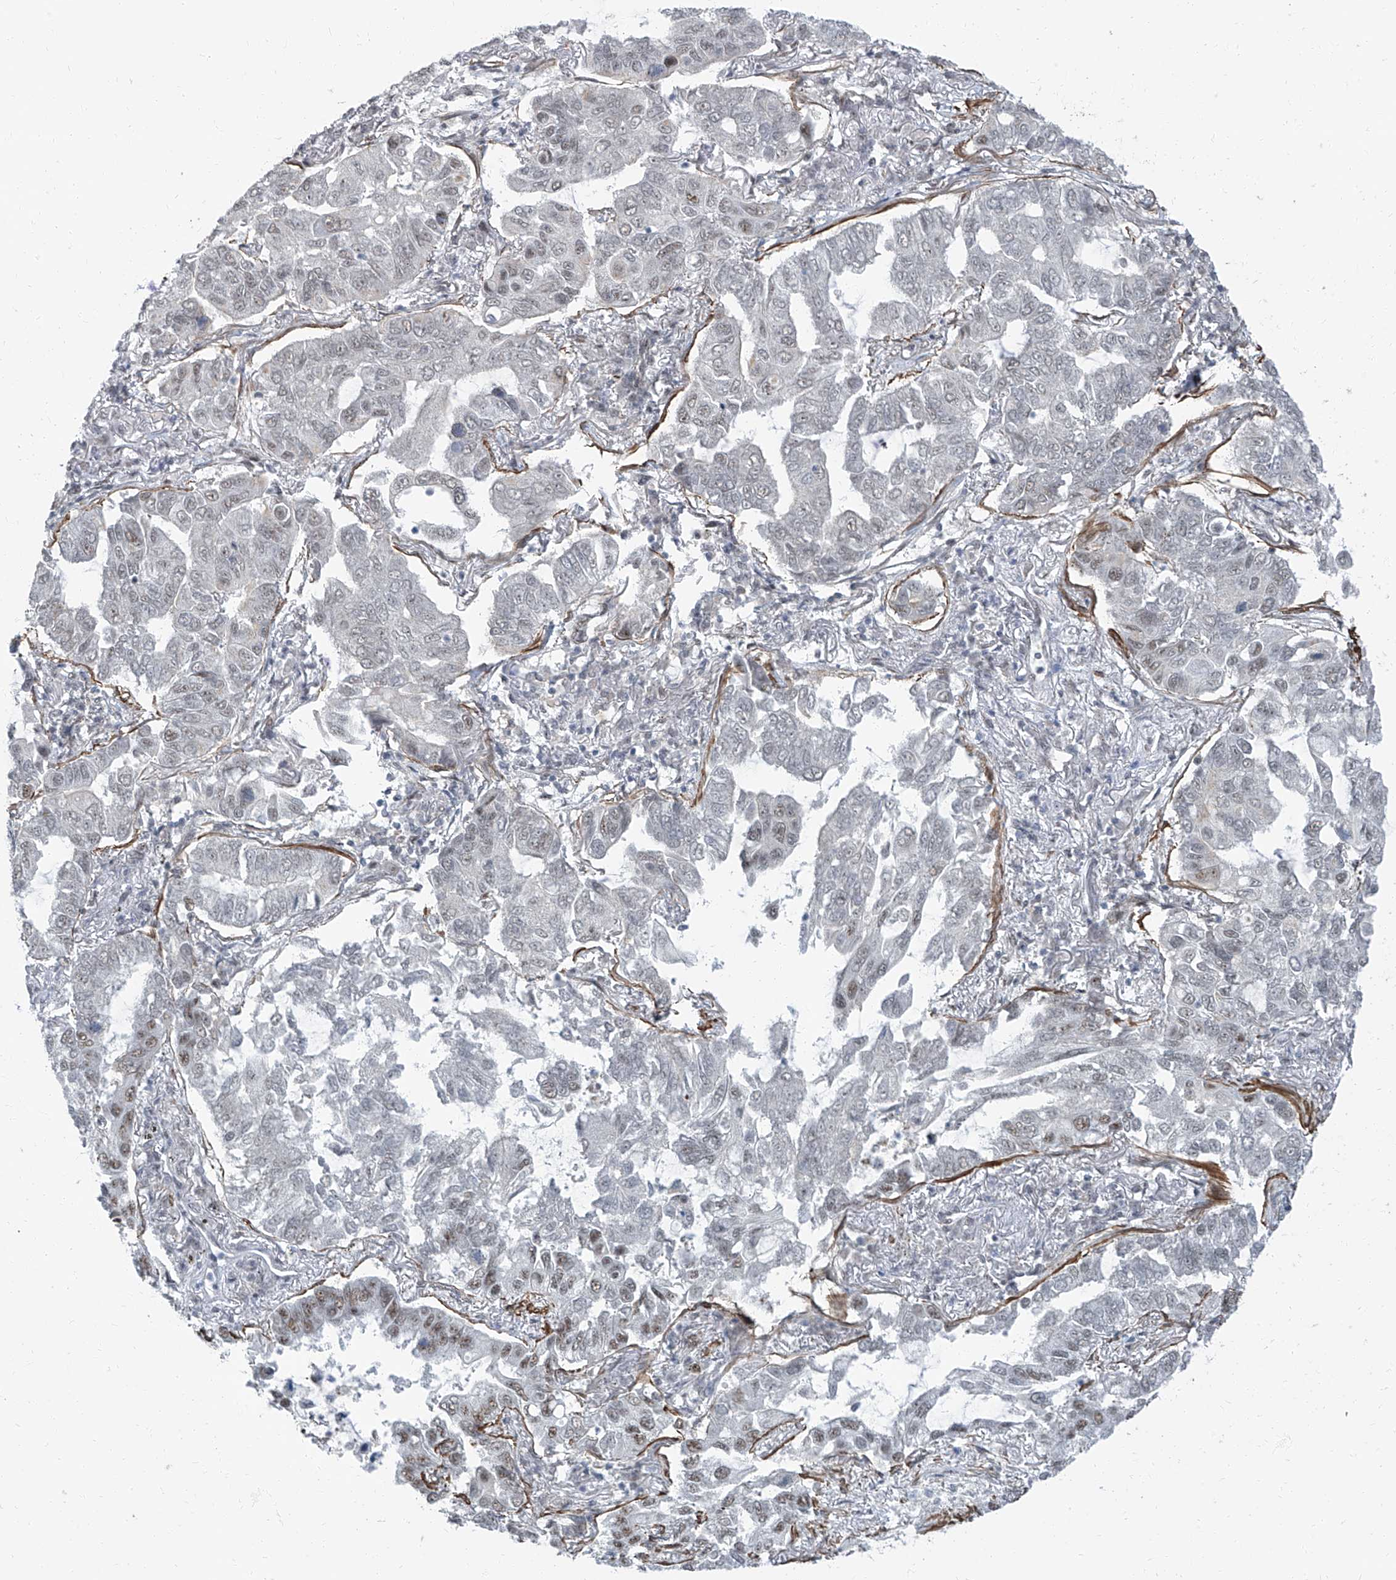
{"staining": {"intensity": "moderate", "quantity": "<25%", "location": "nuclear"}, "tissue": "lung cancer", "cell_type": "Tumor cells", "image_type": "cancer", "snomed": [{"axis": "morphology", "description": "Adenocarcinoma, NOS"}, {"axis": "topography", "description": "Lung"}], "caption": "Immunohistochemistry (DAB) staining of lung adenocarcinoma exhibits moderate nuclear protein positivity in approximately <25% of tumor cells. The protein is stained brown, and the nuclei are stained in blue (DAB IHC with brightfield microscopy, high magnification).", "gene": "TXLNB", "patient": {"sex": "male", "age": 64}}